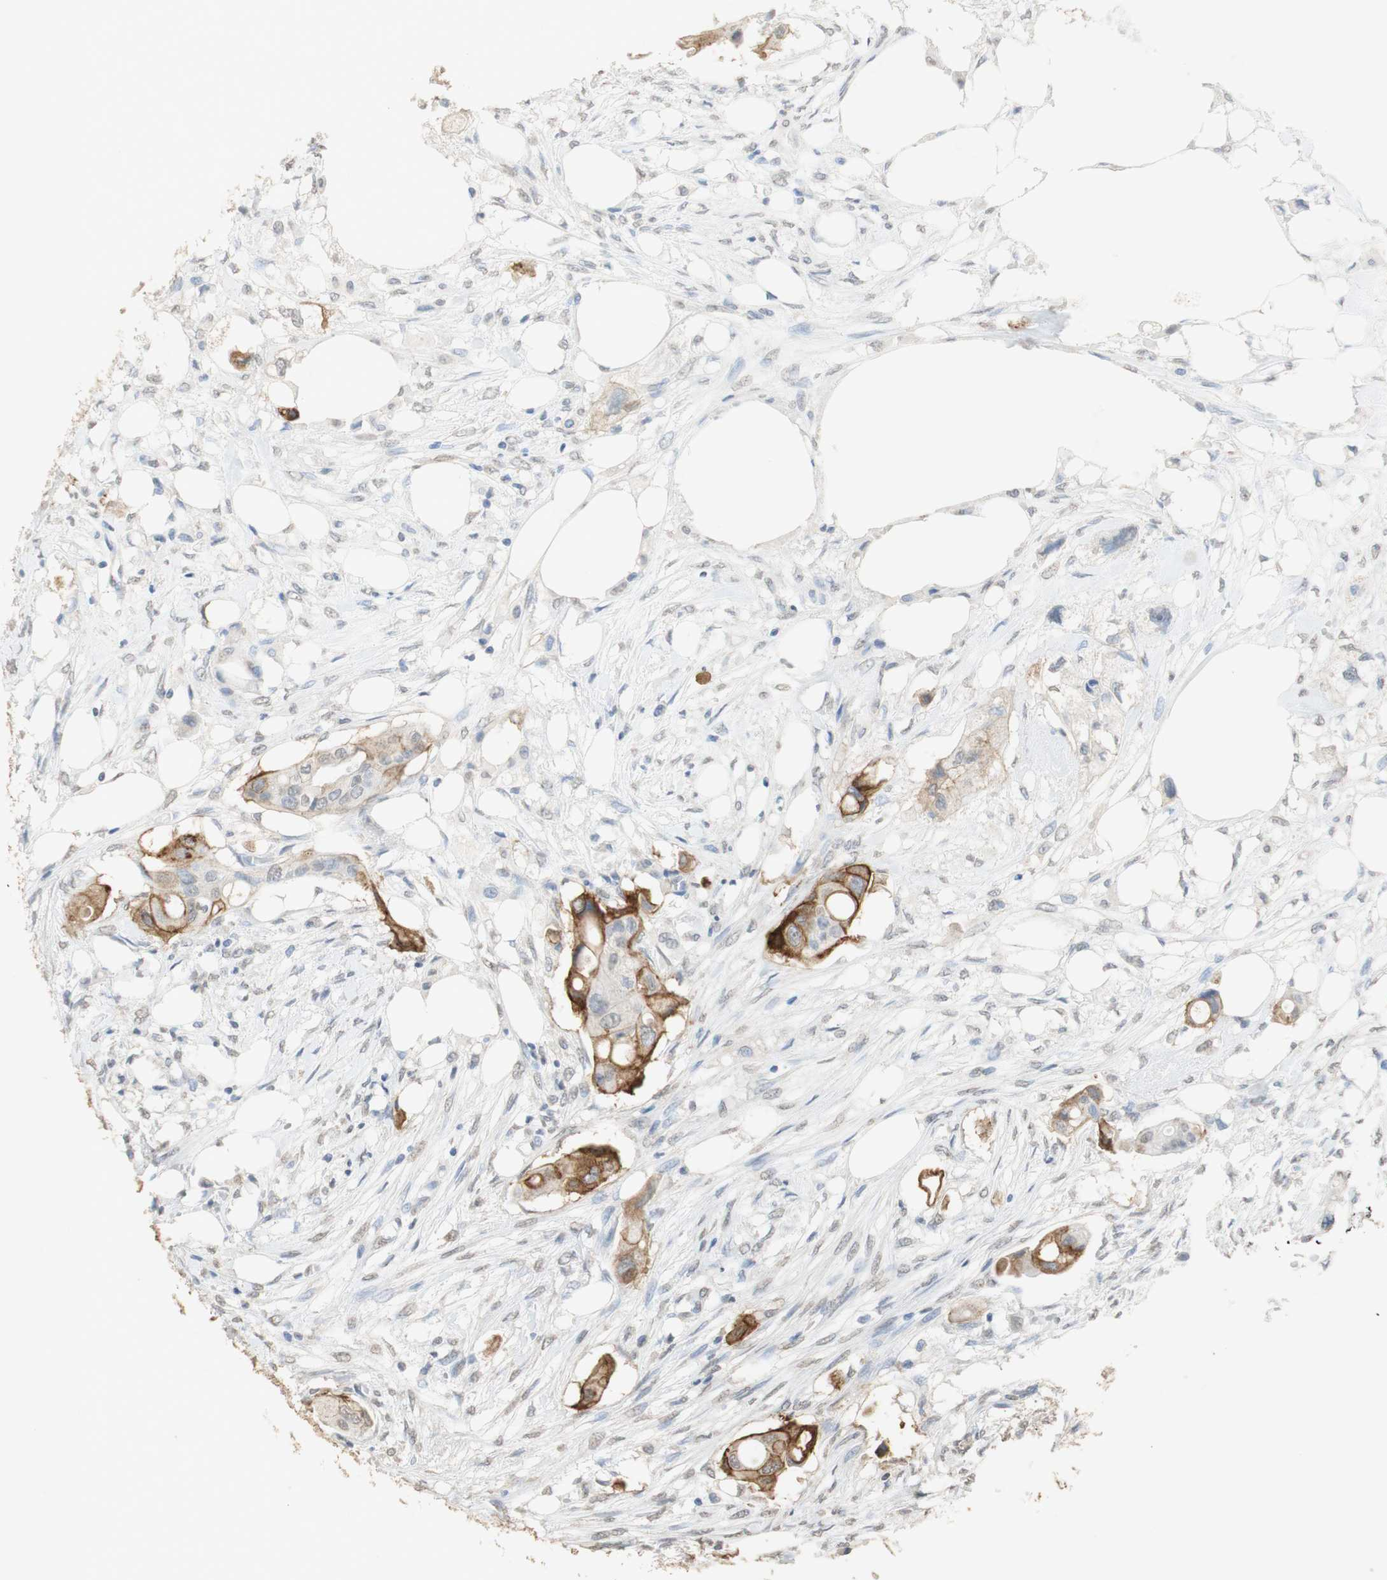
{"staining": {"intensity": "moderate", "quantity": "25%-75%", "location": "cytoplasmic/membranous"}, "tissue": "colorectal cancer", "cell_type": "Tumor cells", "image_type": "cancer", "snomed": [{"axis": "morphology", "description": "Adenocarcinoma, NOS"}, {"axis": "topography", "description": "Colon"}], "caption": "Human colorectal cancer (adenocarcinoma) stained for a protein (brown) demonstrates moderate cytoplasmic/membranous positive expression in approximately 25%-75% of tumor cells.", "gene": "L1CAM", "patient": {"sex": "female", "age": 57}}